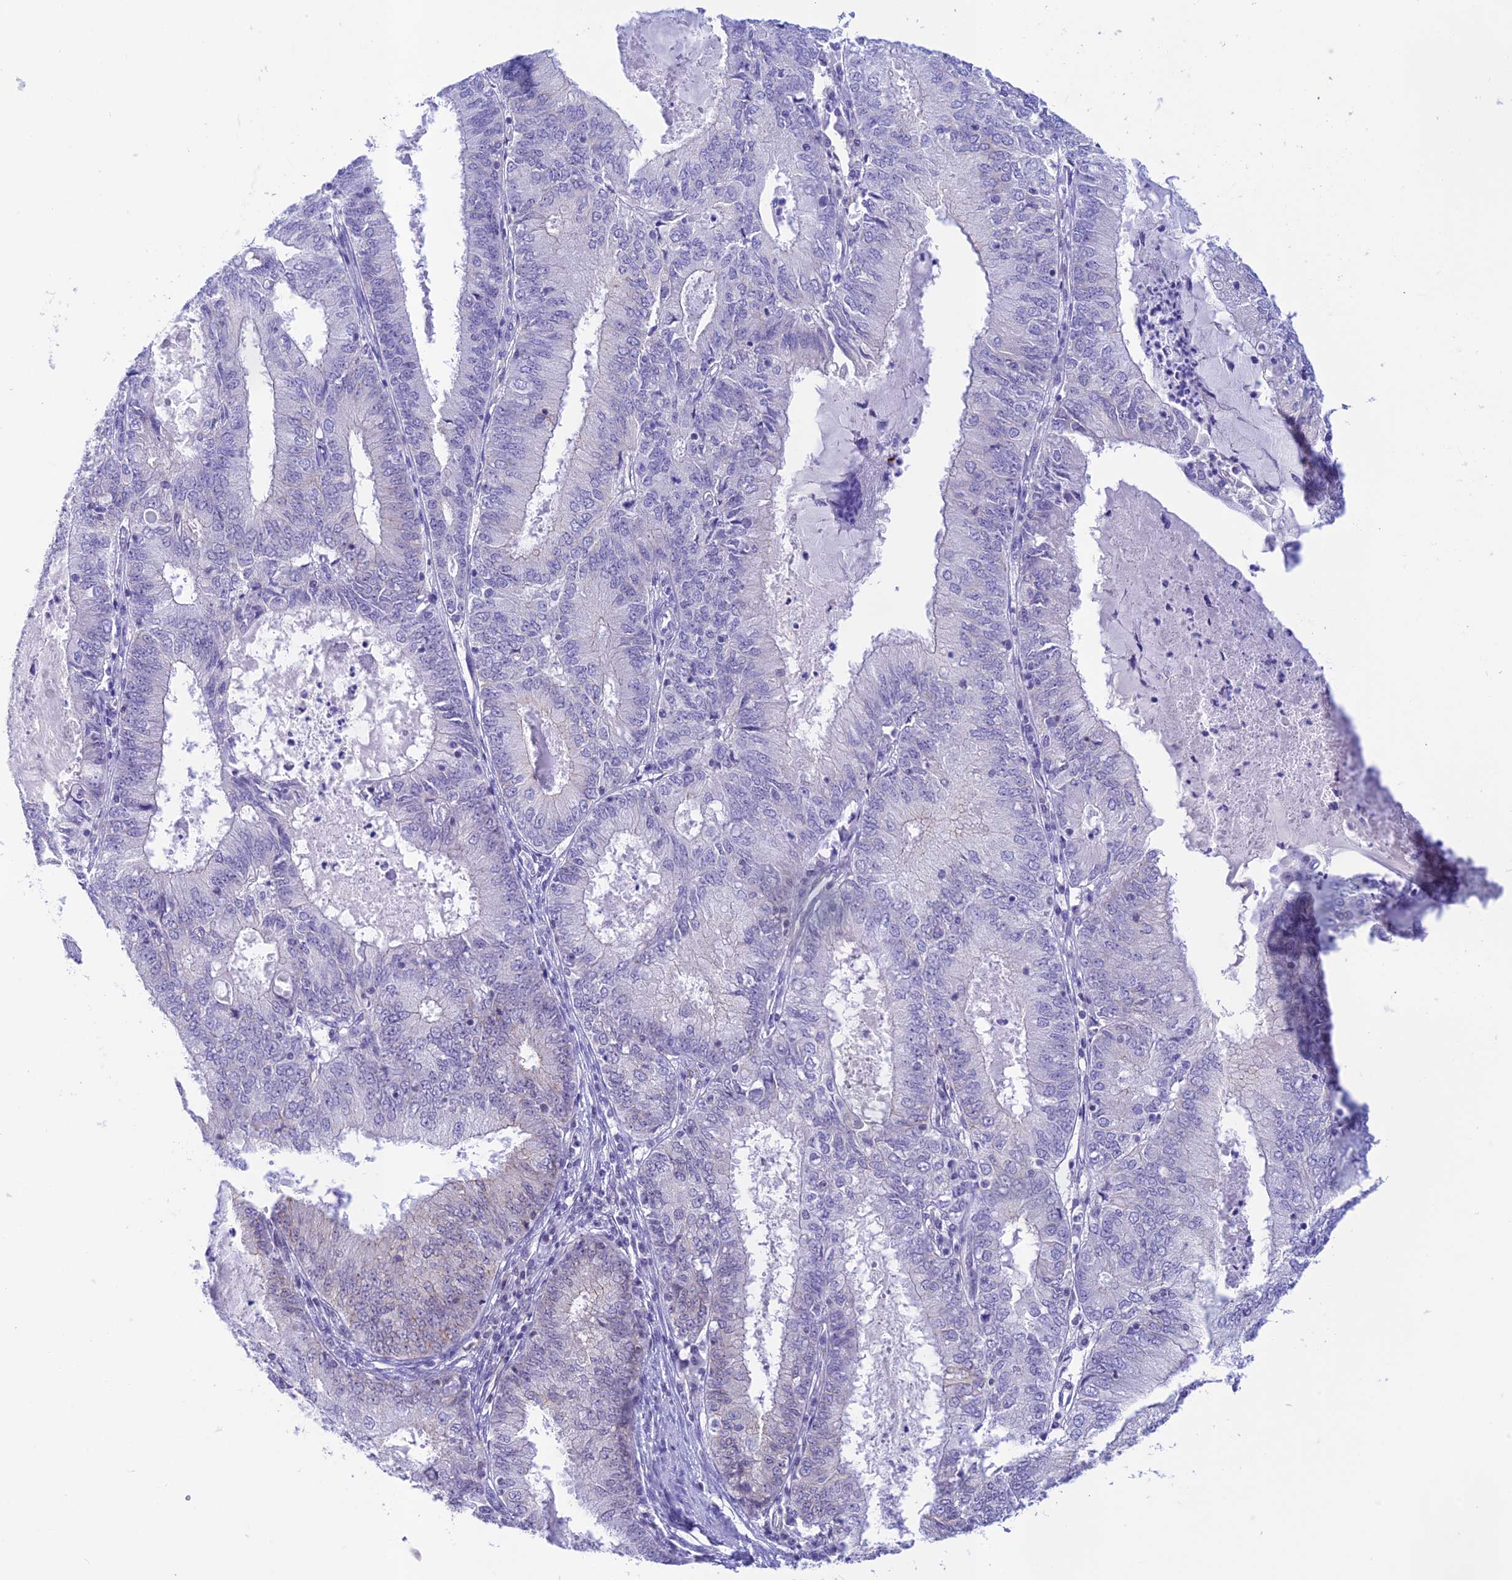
{"staining": {"intensity": "negative", "quantity": "none", "location": "none"}, "tissue": "endometrial cancer", "cell_type": "Tumor cells", "image_type": "cancer", "snomed": [{"axis": "morphology", "description": "Adenocarcinoma, NOS"}, {"axis": "topography", "description": "Endometrium"}], "caption": "This is a photomicrograph of immunohistochemistry (IHC) staining of endometrial adenocarcinoma, which shows no positivity in tumor cells.", "gene": "THAP11", "patient": {"sex": "female", "age": 57}}